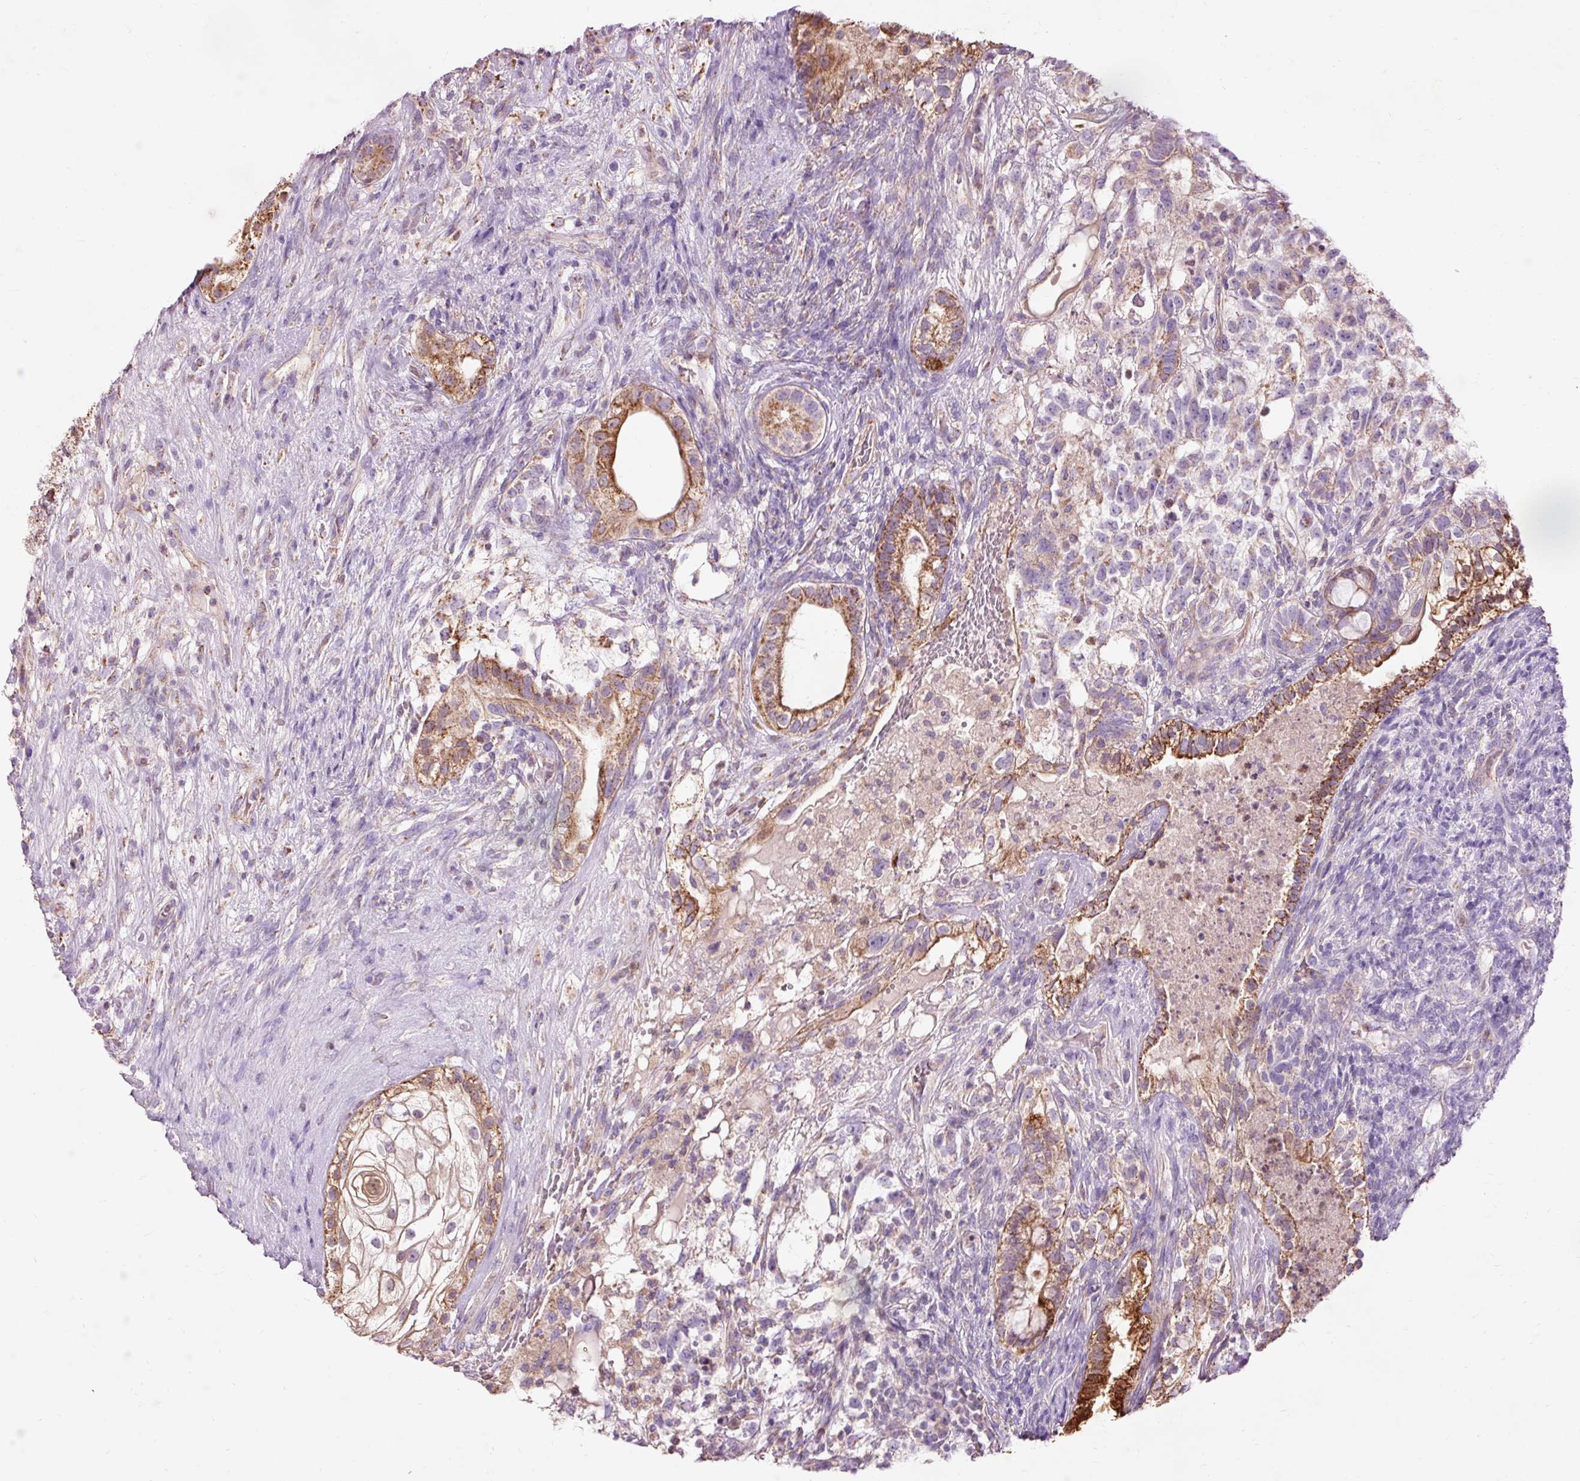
{"staining": {"intensity": "strong", "quantity": "25%-75%", "location": "cytoplasmic/membranous"}, "tissue": "testis cancer", "cell_type": "Tumor cells", "image_type": "cancer", "snomed": [{"axis": "morphology", "description": "Seminoma, NOS"}, {"axis": "morphology", "description": "Carcinoma, Embryonal, NOS"}, {"axis": "topography", "description": "Testis"}], "caption": "IHC histopathology image of neoplastic tissue: testis cancer stained using immunohistochemistry (IHC) displays high levels of strong protein expression localized specifically in the cytoplasmic/membranous of tumor cells, appearing as a cytoplasmic/membranous brown color.", "gene": "PRDX5", "patient": {"sex": "male", "age": 41}}